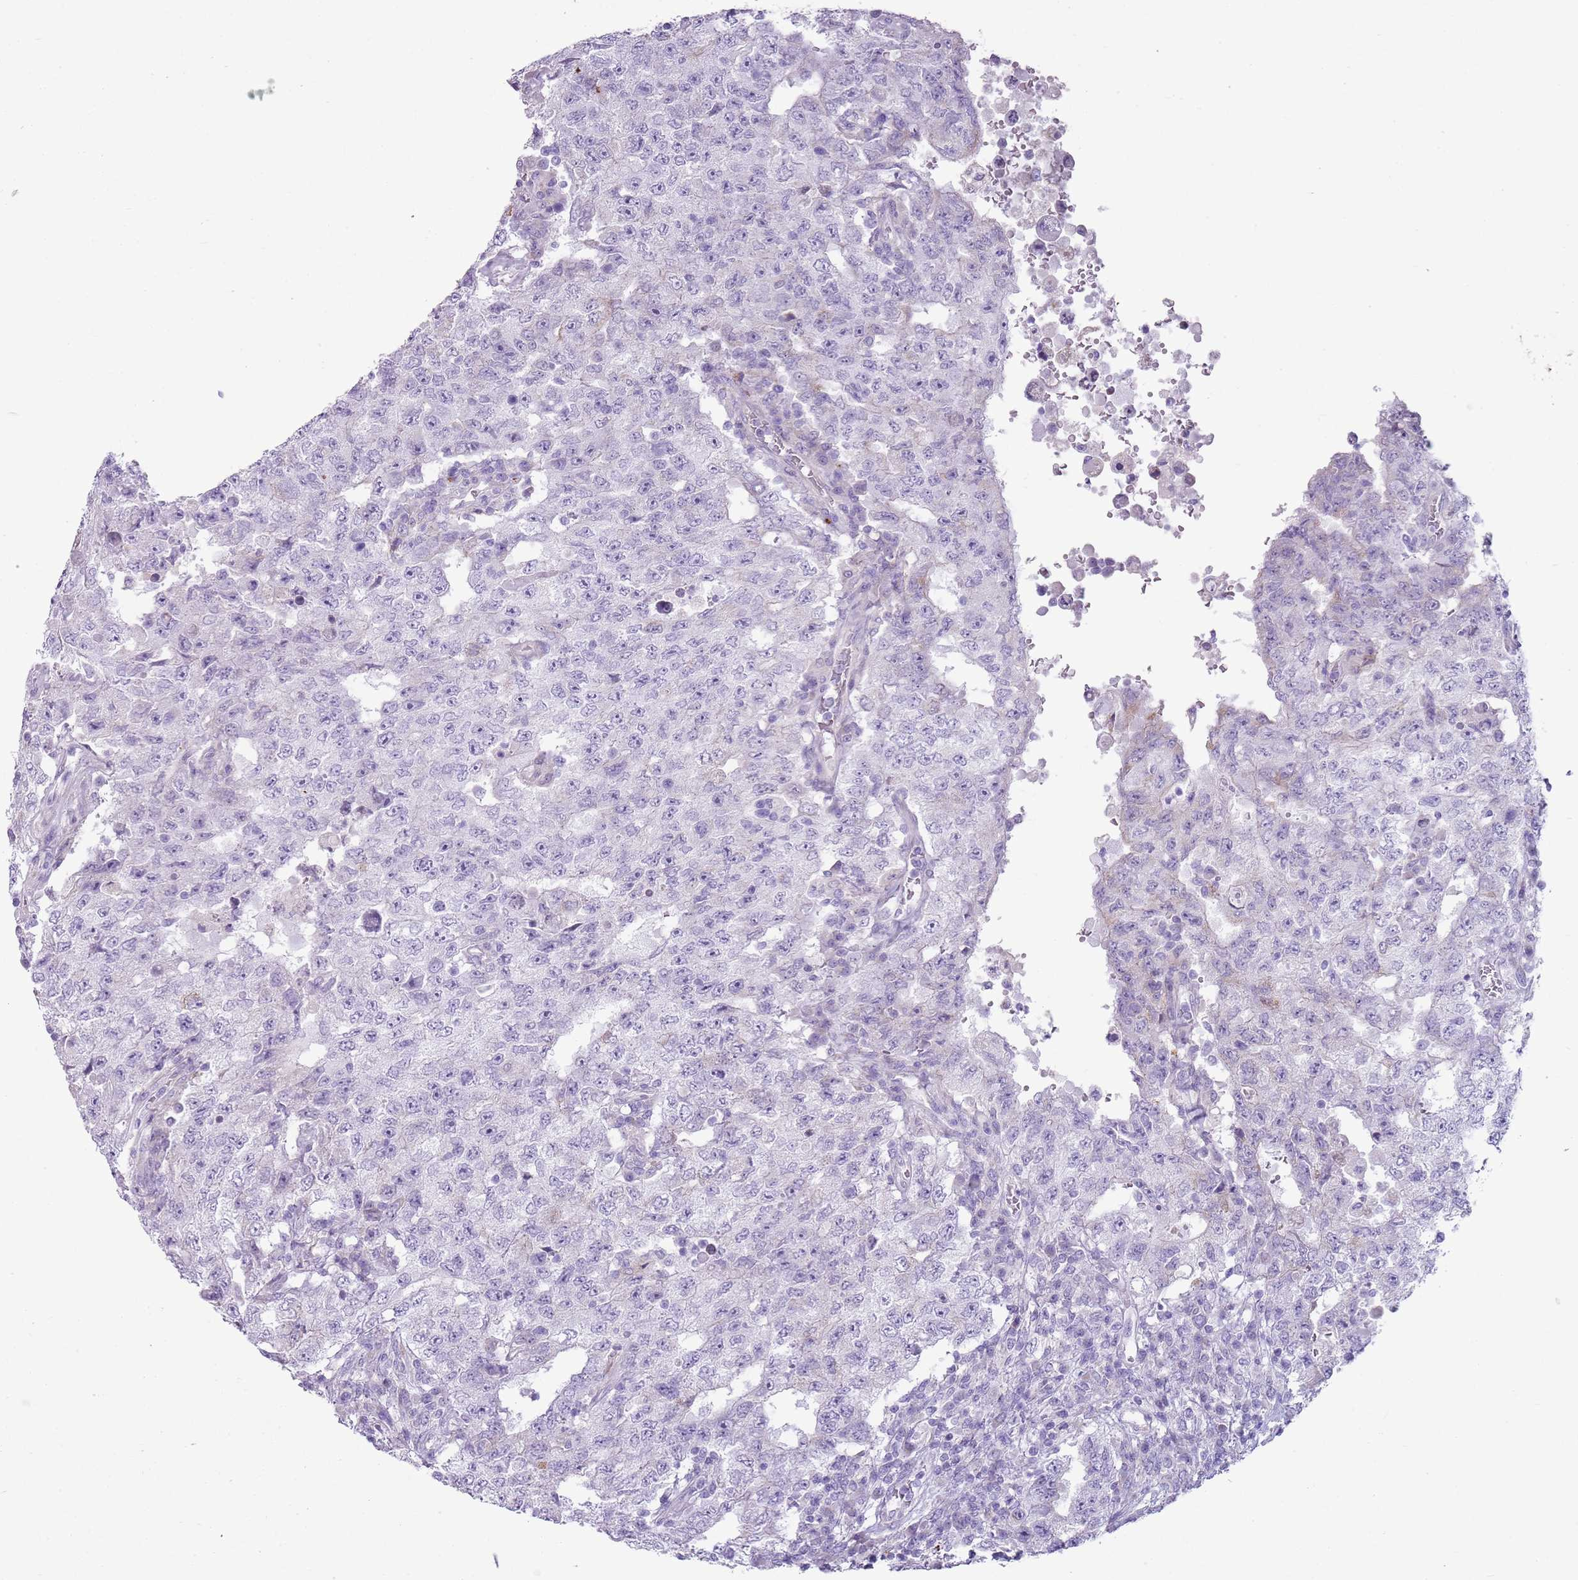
{"staining": {"intensity": "negative", "quantity": "none", "location": "none"}, "tissue": "testis cancer", "cell_type": "Tumor cells", "image_type": "cancer", "snomed": [{"axis": "morphology", "description": "Carcinoma, Embryonal, NOS"}, {"axis": "topography", "description": "Testis"}], "caption": "High magnification brightfield microscopy of testis embryonal carcinoma stained with DAB (brown) and counterstained with hematoxylin (blue): tumor cells show no significant positivity.", "gene": "CD177", "patient": {"sex": "male", "age": 26}}